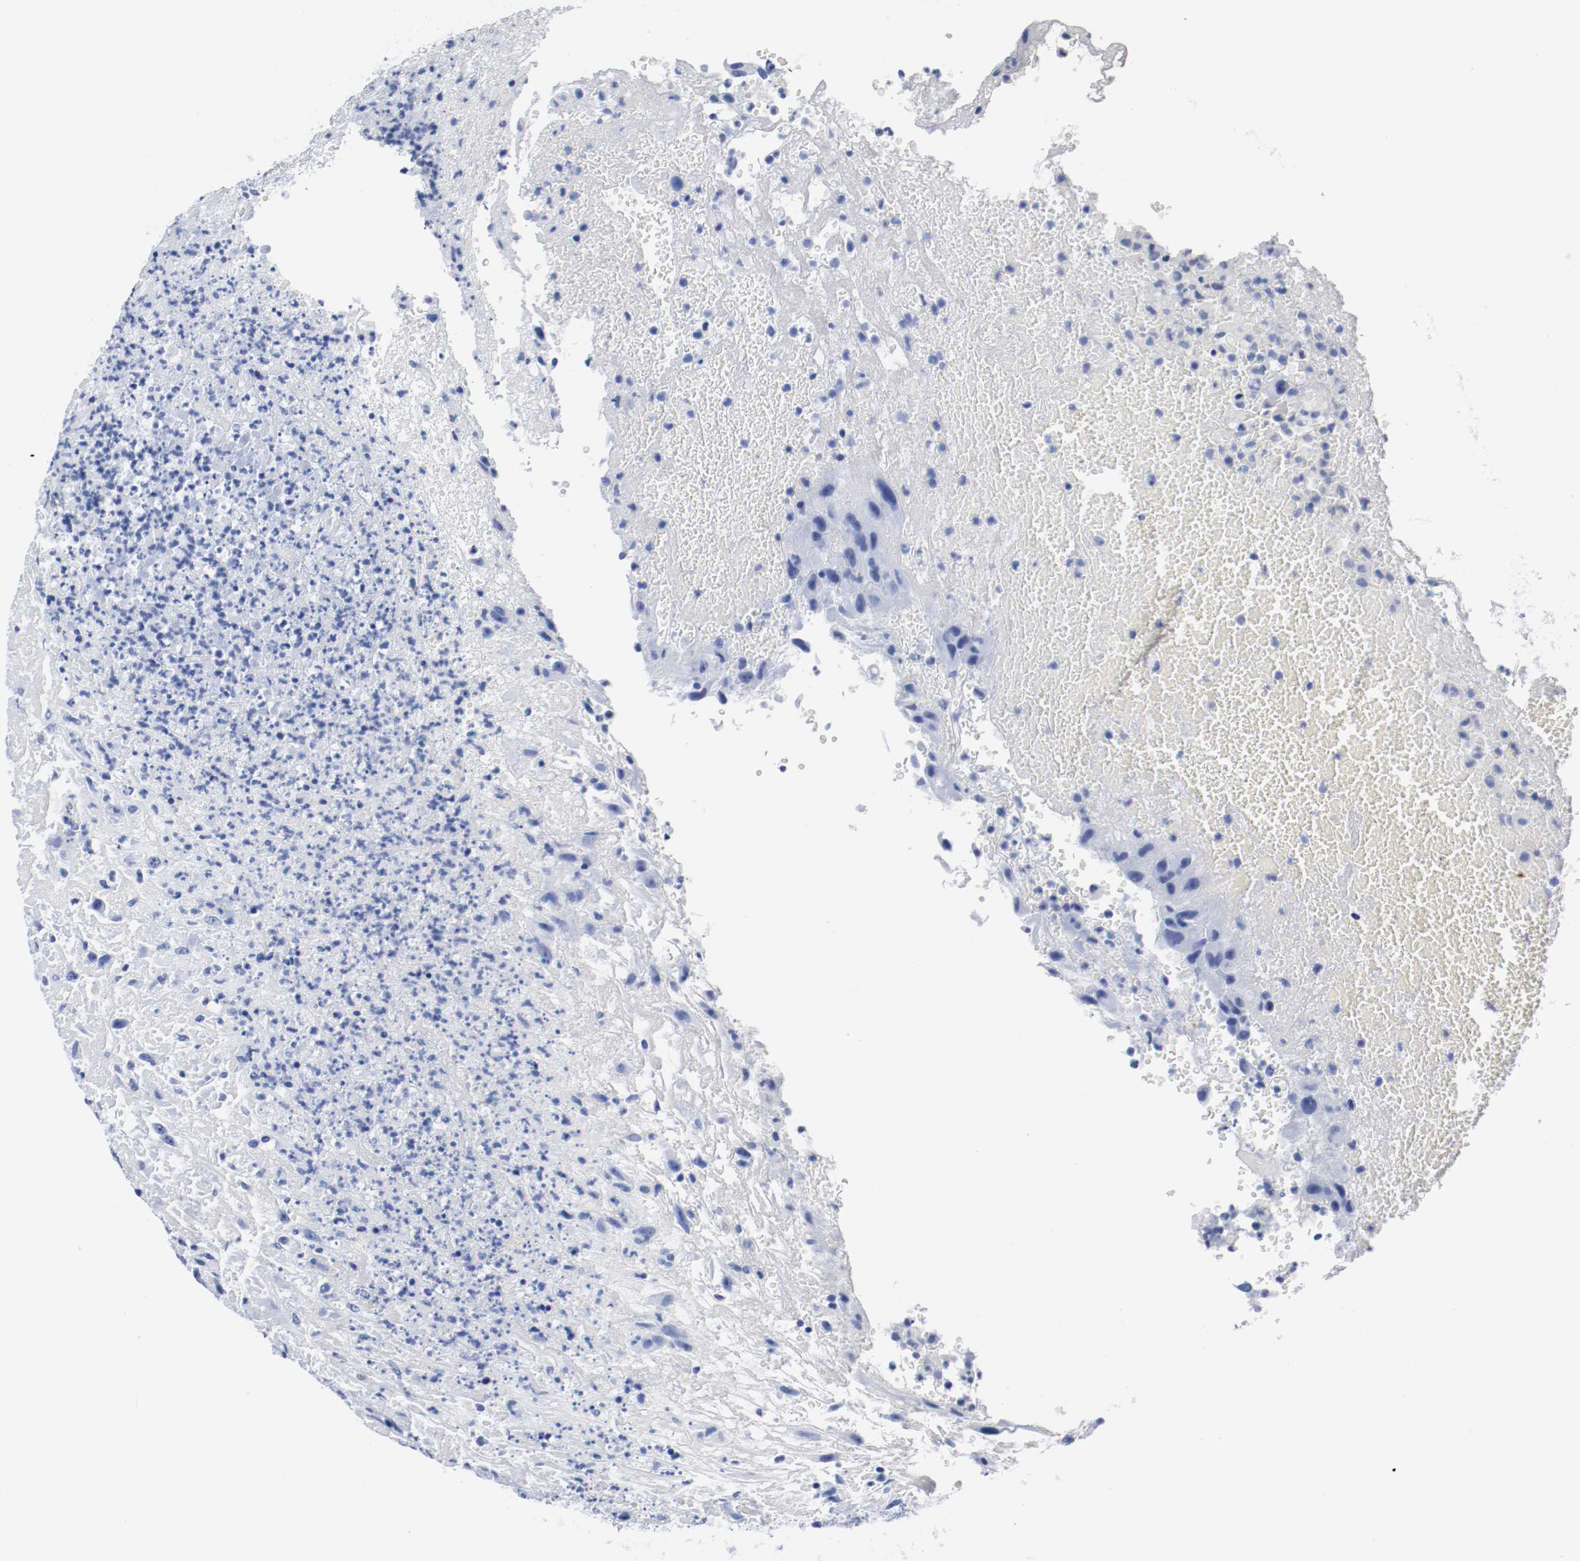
{"staining": {"intensity": "negative", "quantity": "none", "location": "none"}, "tissue": "urothelial cancer", "cell_type": "Tumor cells", "image_type": "cancer", "snomed": [{"axis": "morphology", "description": "Urothelial carcinoma, High grade"}, {"axis": "topography", "description": "Urinary bladder"}], "caption": "Tumor cells show no significant protein positivity in urothelial cancer.", "gene": "TUBD1", "patient": {"sex": "male", "age": 66}}